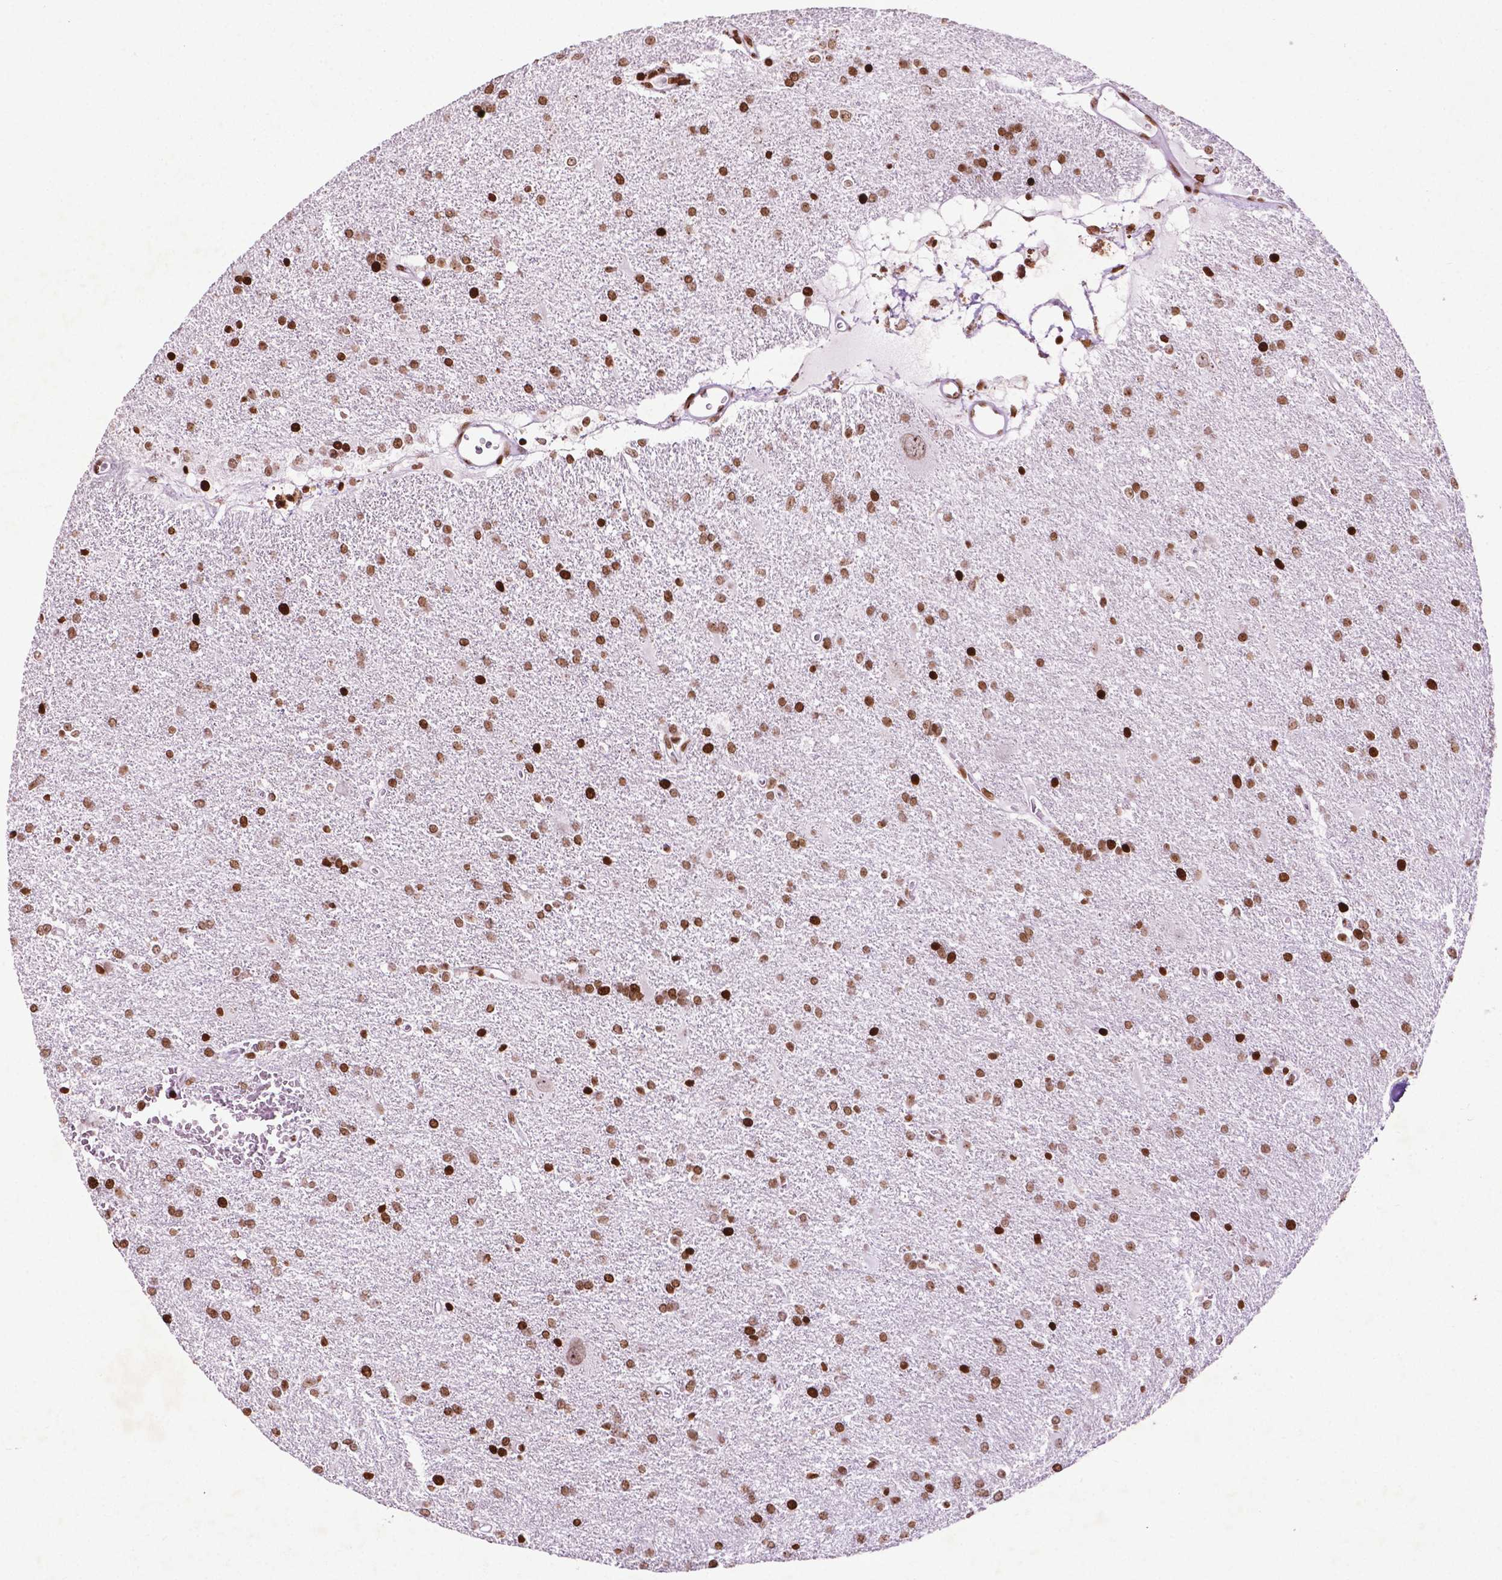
{"staining": {"intensity": "moderate", "quantity": ">75%", "location": "nuclear"}, "tissue": "glioma", "cell_type": "Tumor cells", "image_type": "cancer", "snomed": [{"axis": "morphology", "description": "Glioma, malignant, Low grade"}, {"axis": "topography", "description": "Brain"}], "caption": "Protein analysis of malignant low-grade glioma tissue reveals moderate nuclear positivity in approximately >75% of tumor cells. The staining was performed using DAB, with brown indicating positive protein expression. Nuclei are stained blue with hematoxylin.", "gene": "TMEM250", "patient": {"sex": "male", "age": 66}}